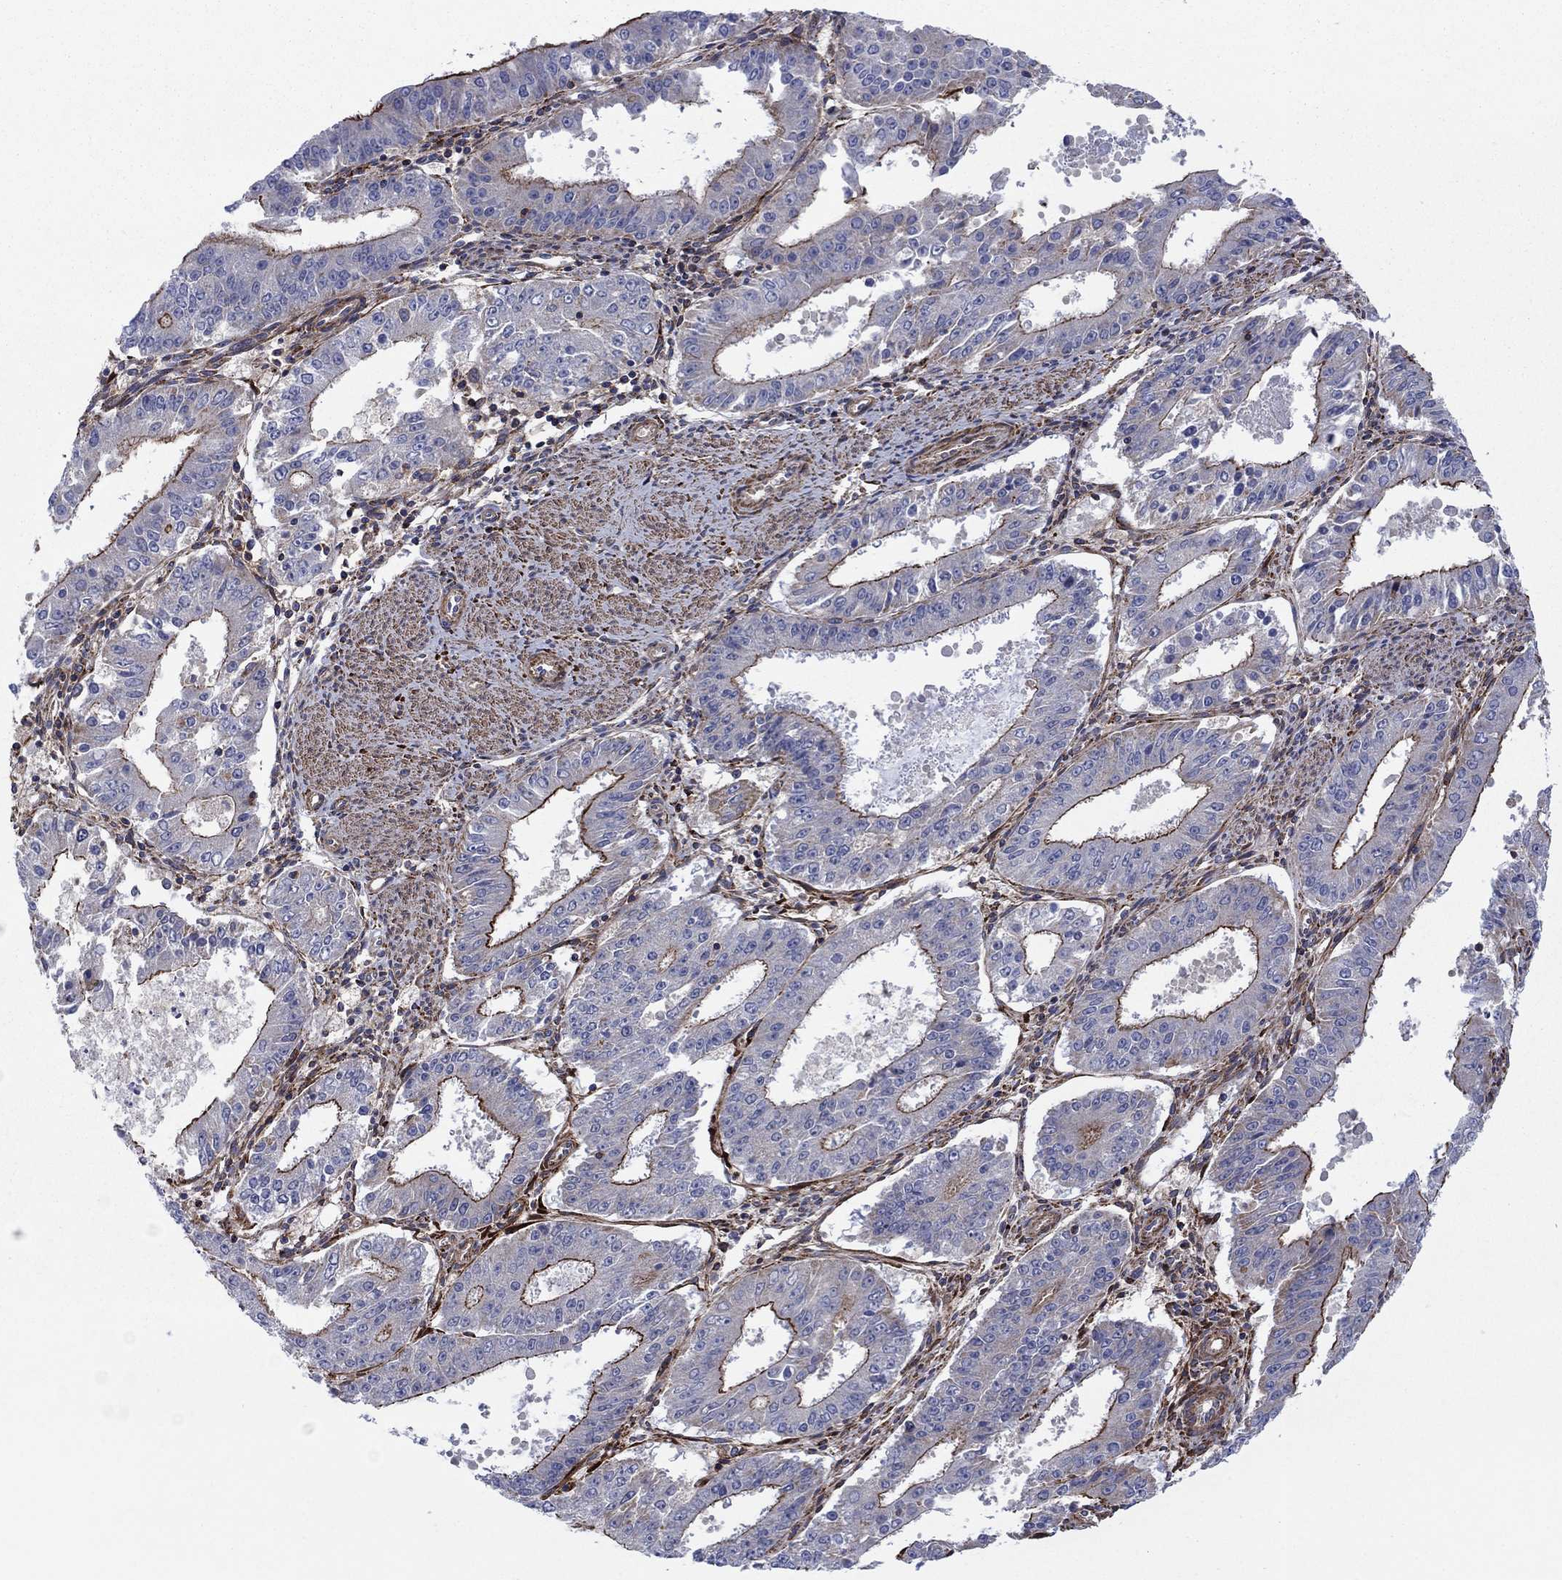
{"staining": {"intensity": "strong", "quantity": "<25%", "location": "cytoplasmic/membranous"}, "tissue": "ovarian cancer", "cell_type": "Tumor cells", "image_type": "cancer", "snomed": [{"axis": "morphology", "description": "Carcinoma, endometroid"}, {"axis": "topography", "description": "Ovary"}], "caption": "Immunohistochemistry (DAB) staining of human ovarian endometroid carcinoma displays strong cytoplasmic/membranous protein expression in approximately <25% of tumor cells.", "gene": "PAG1", "patient": {"sex": "female", "age": 42}}